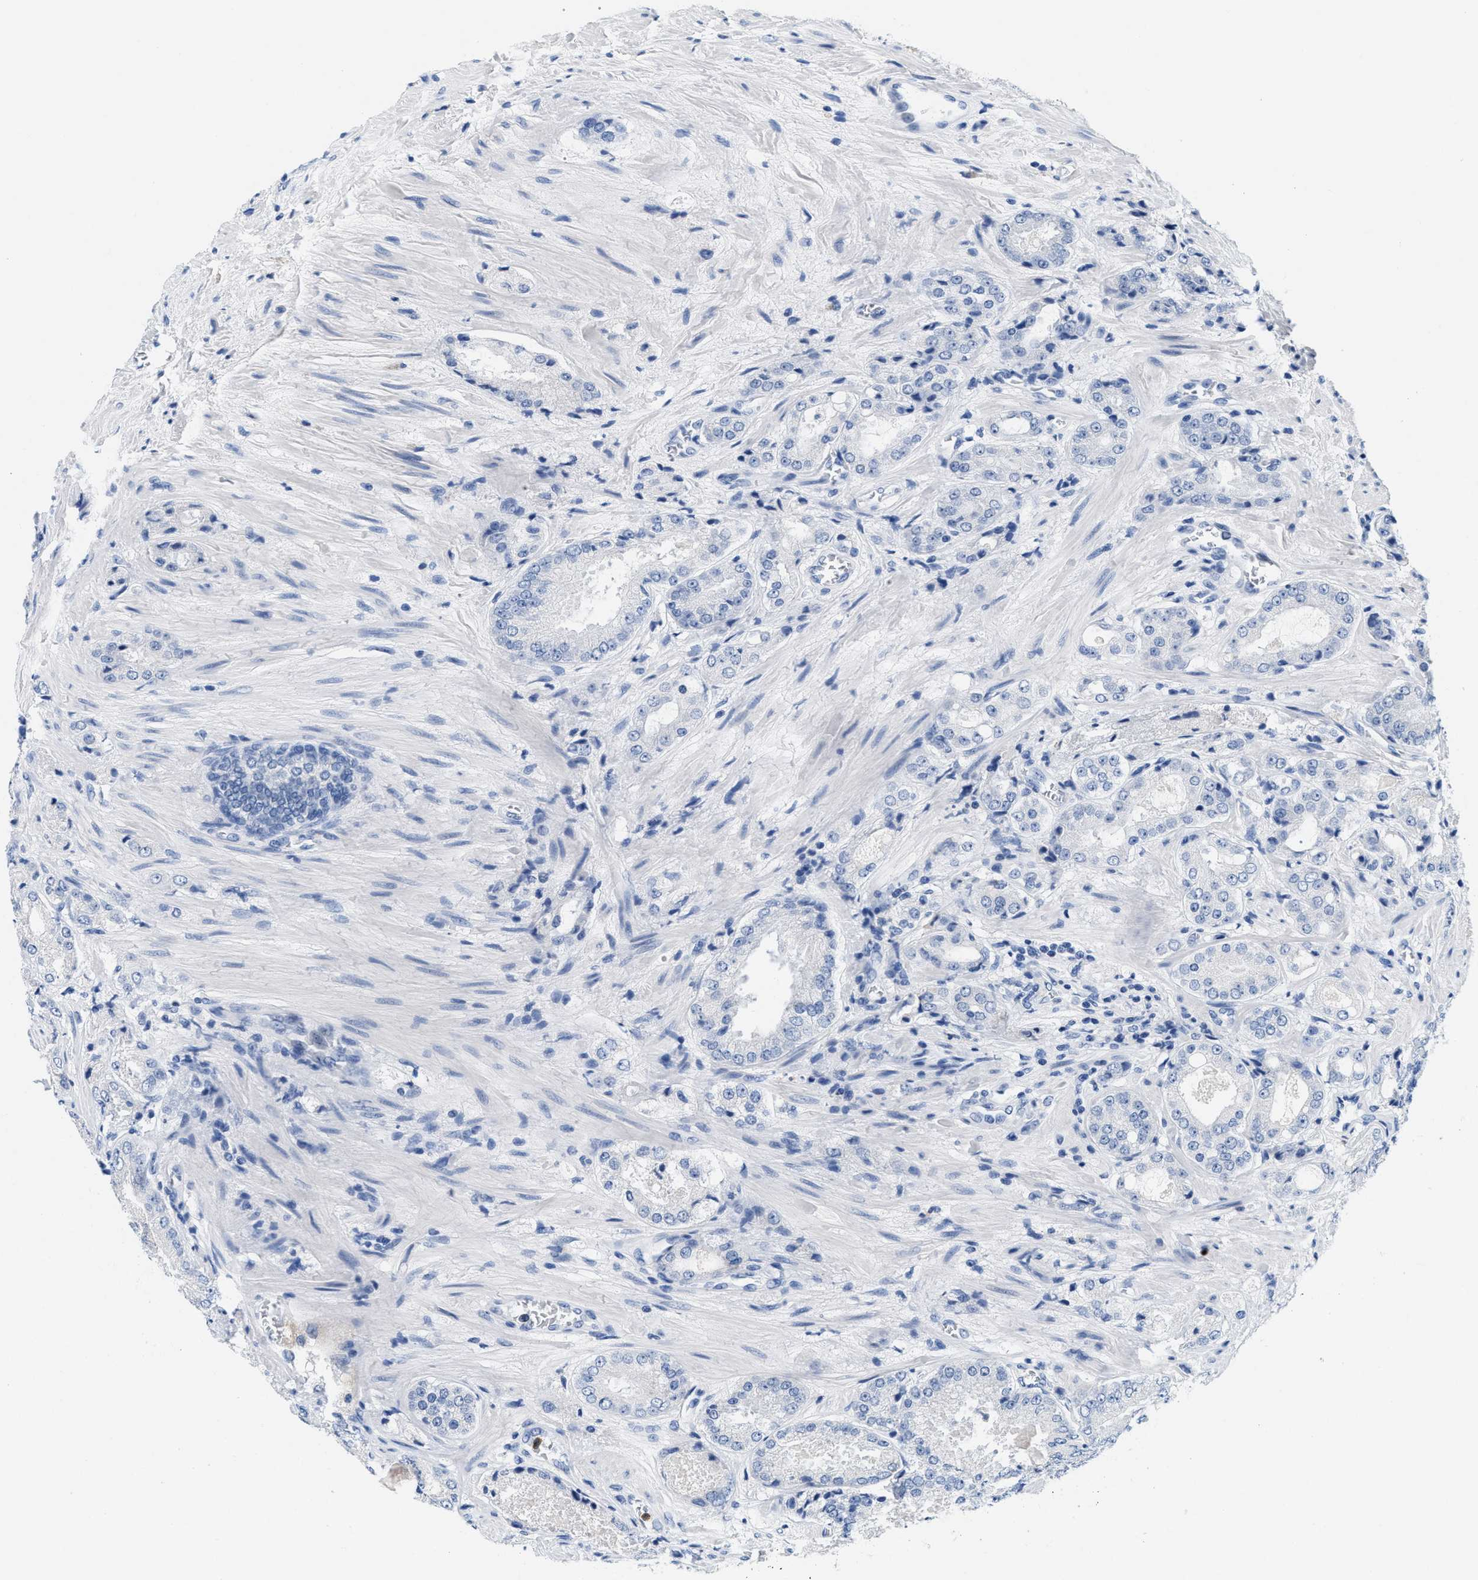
{"staining": {"intensity": "negative", "quantity": "none", "location": "none"}, "tissue": "prostate cancer", "cell_type": "Tumor cells", "image_type": "cancer", "snomed": [{"axis": "morphology", "description": "Adenocarcinoma, High grade"}, {"axis": "topography", "description": "Prostate"}], "caption": "Immunohistochemistry (IHC) image of neoplastic tissue: human prostate cancer (adenocarcinoma (high-grade)) stained with DAB demonstrates no significant protein staining in tumor cells.", "gene": "CR1", "patient": {"sex": "male", "age": 65}}